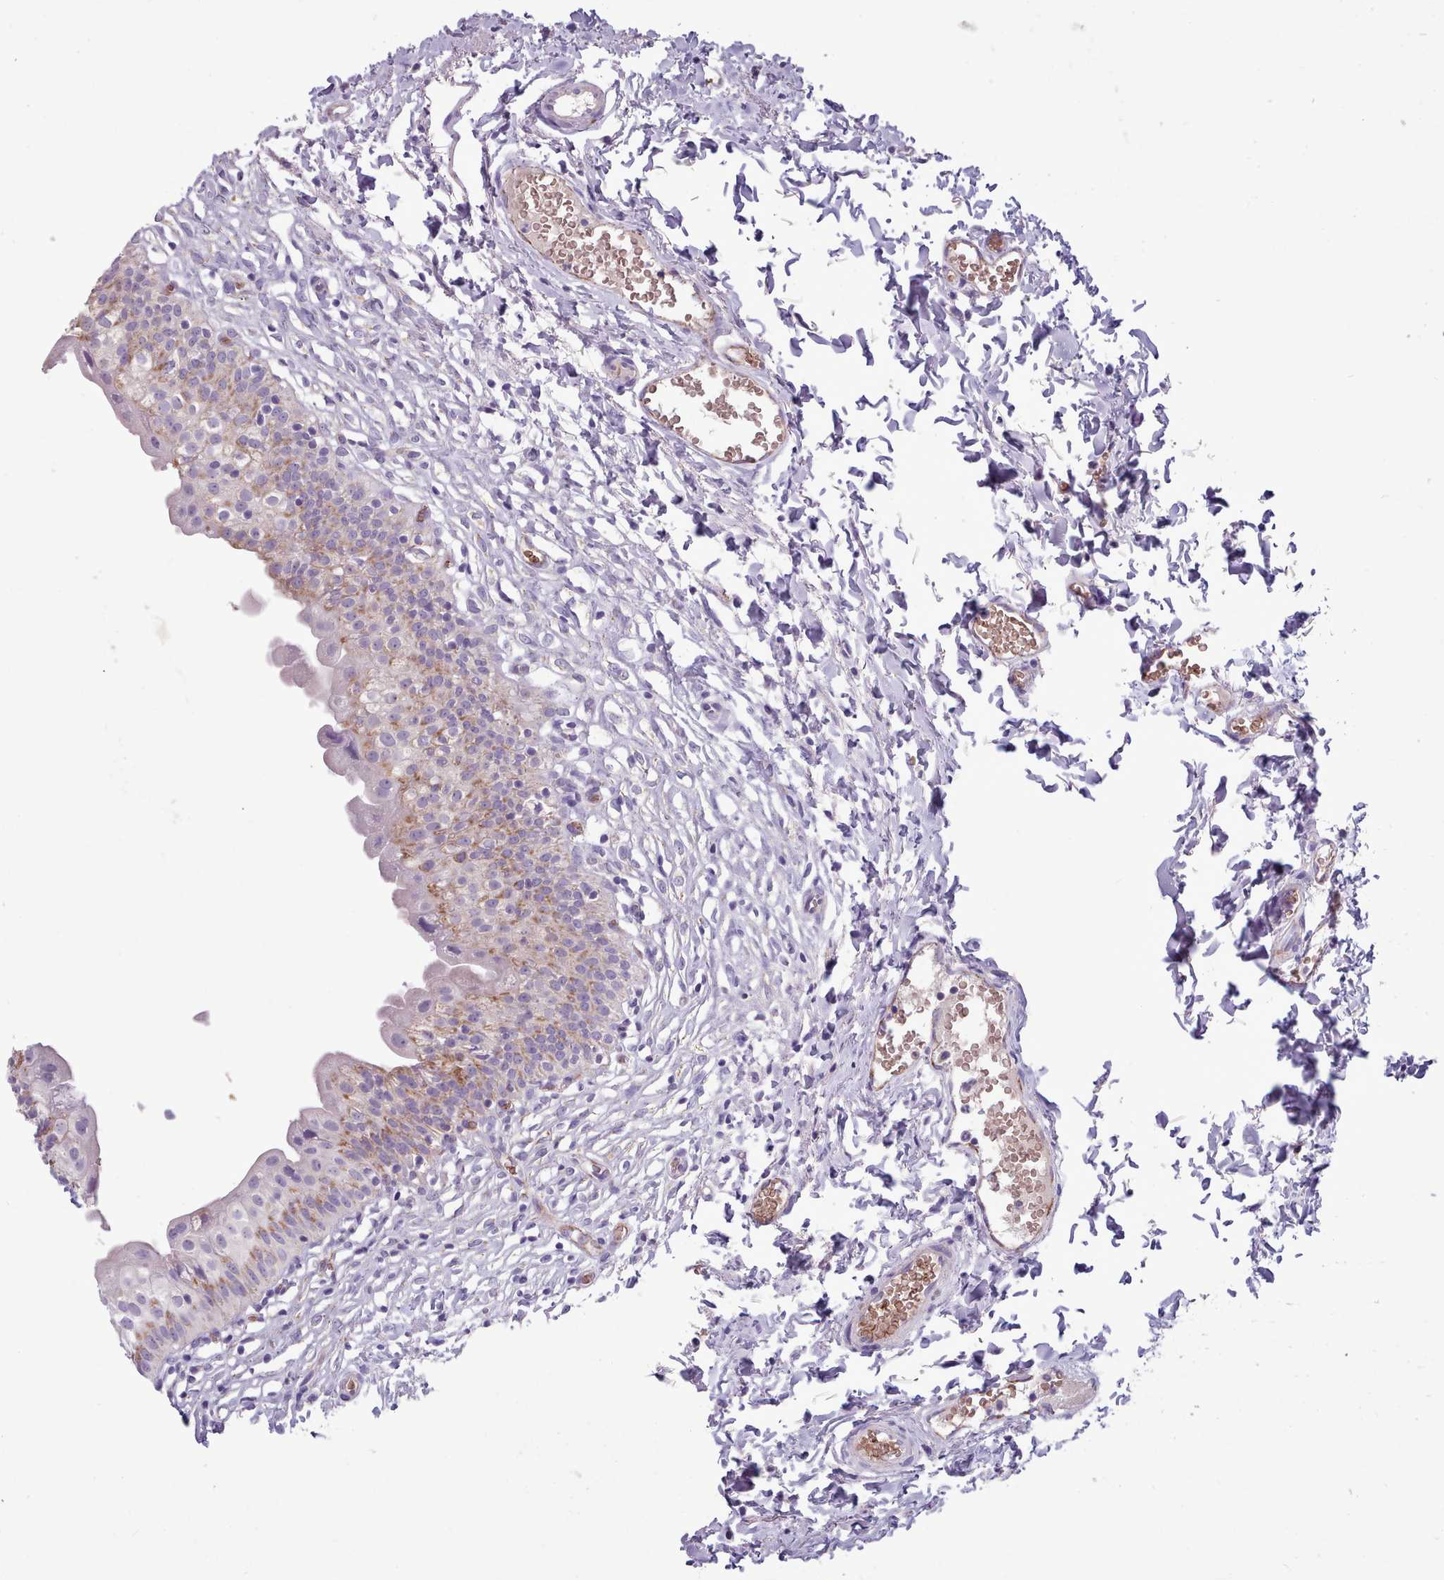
{"staining": {"intensity": "moderate", "quantity": "<25%", "location": "cytoplasmic/membranous"}, "tissue": "urinary bladder", "cell_type": "Urothelial cells", "image_type": "normal", "snomed": [{"axis": "morphology", "description": "Normal tissue, NOS"}, {"axis": "topography", "description": "Urinary bladder"}], "caption": "Immunohistochemistry histopathology image of benign urinary bladder: human urinary bladder stained using IHC demonstrates low levels of moderate protein expression localized specifically in the cytoplasmic/membranous of urothelial cells, appearing as a cytoplasmic/membranous brown color.", "gene": "AK4P3", "patient": {"sex": "male", "age": 55}}